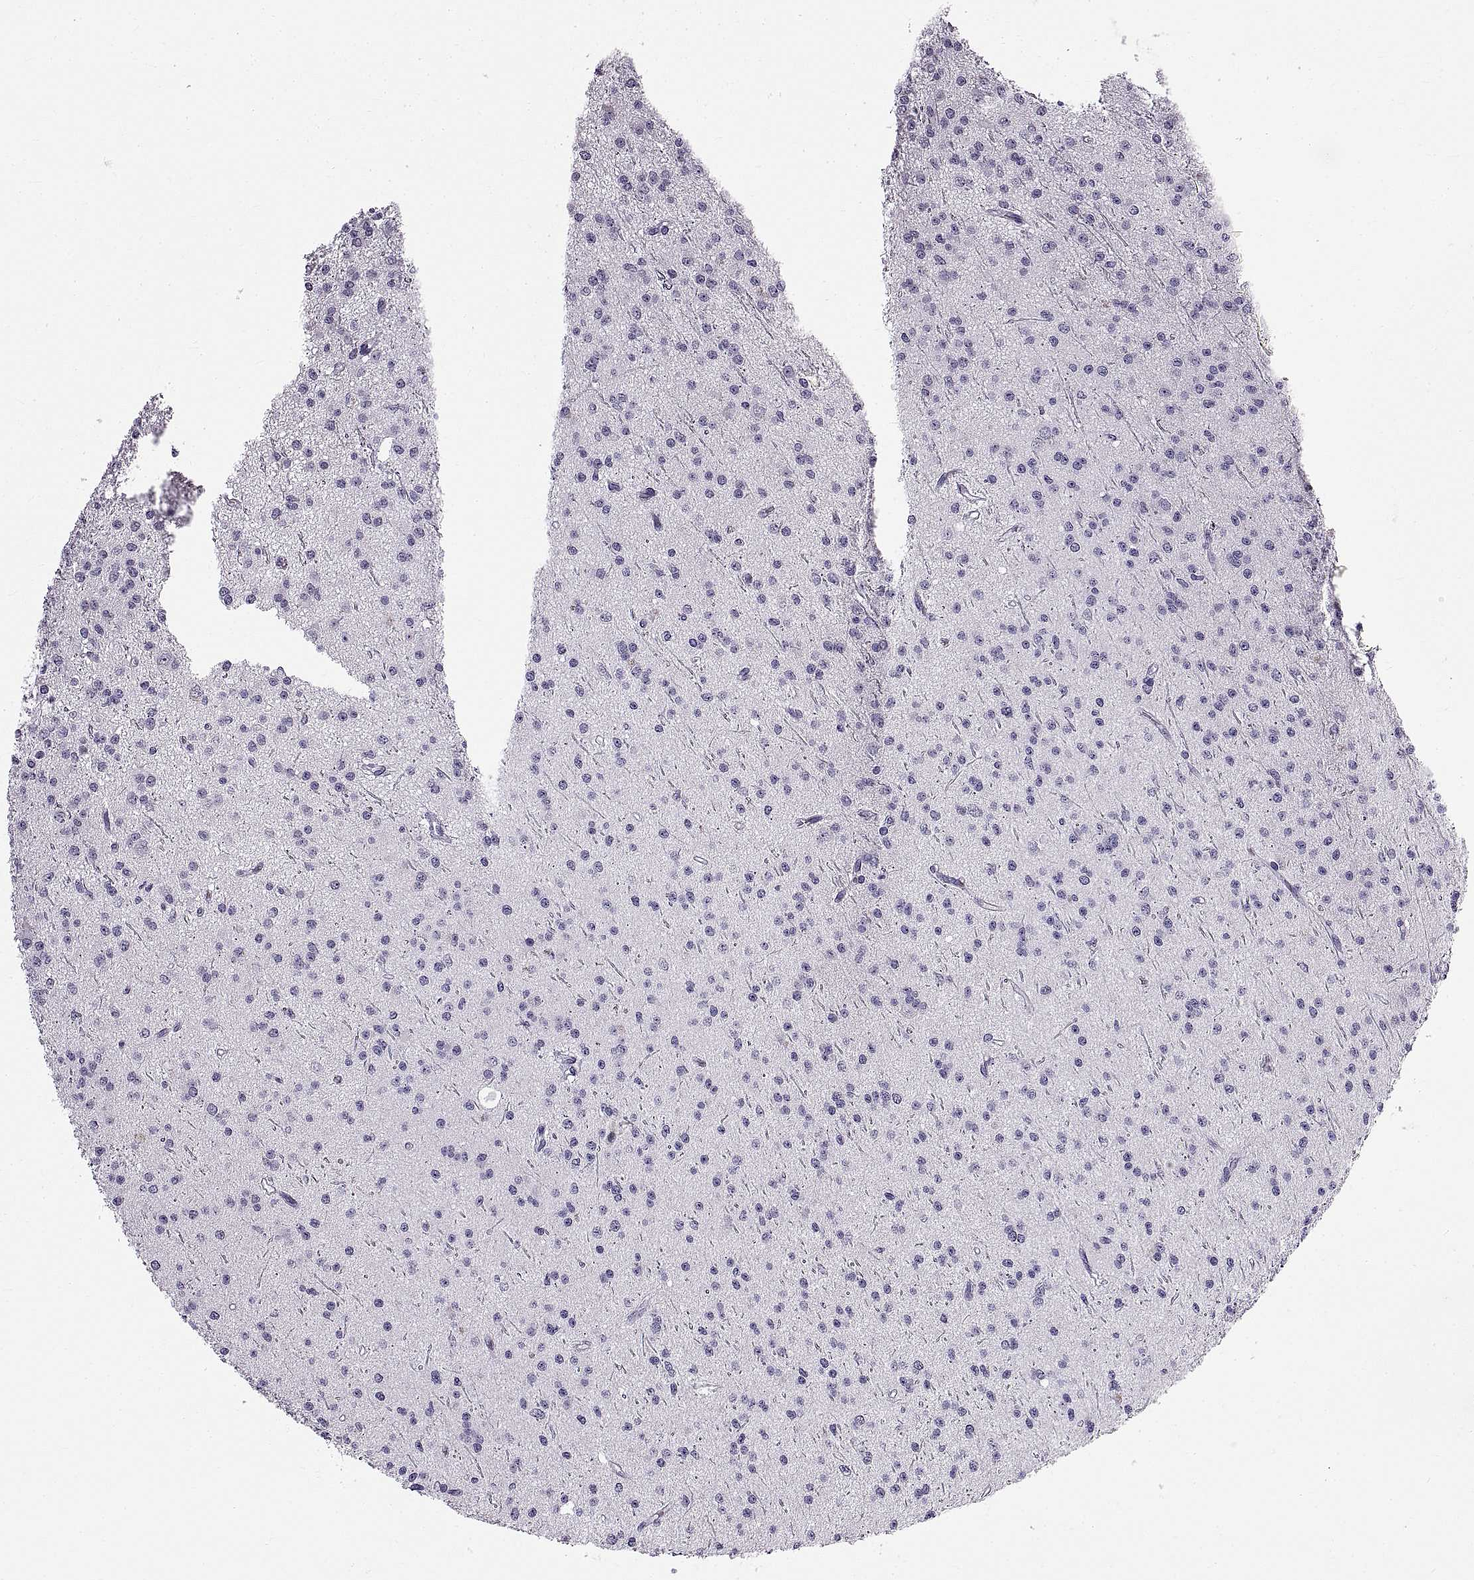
{"staining": {"intensity": "negative", "quantity": "none", "location": "none"}, "tissue": "glioma", "cell_type": "Tumor cells", "image_type": "cancer", "snomed": [{"axis": "morphology", "description": "Glioma, malignant, Low grade"}, {"axis": "topography", "description": "Brain"}], "caption": "Immunohistochemistry of glioma shows no positivity in tumor cells.", "gene": "WFDC8", "patient": {"sex": "male", "age": 27}}